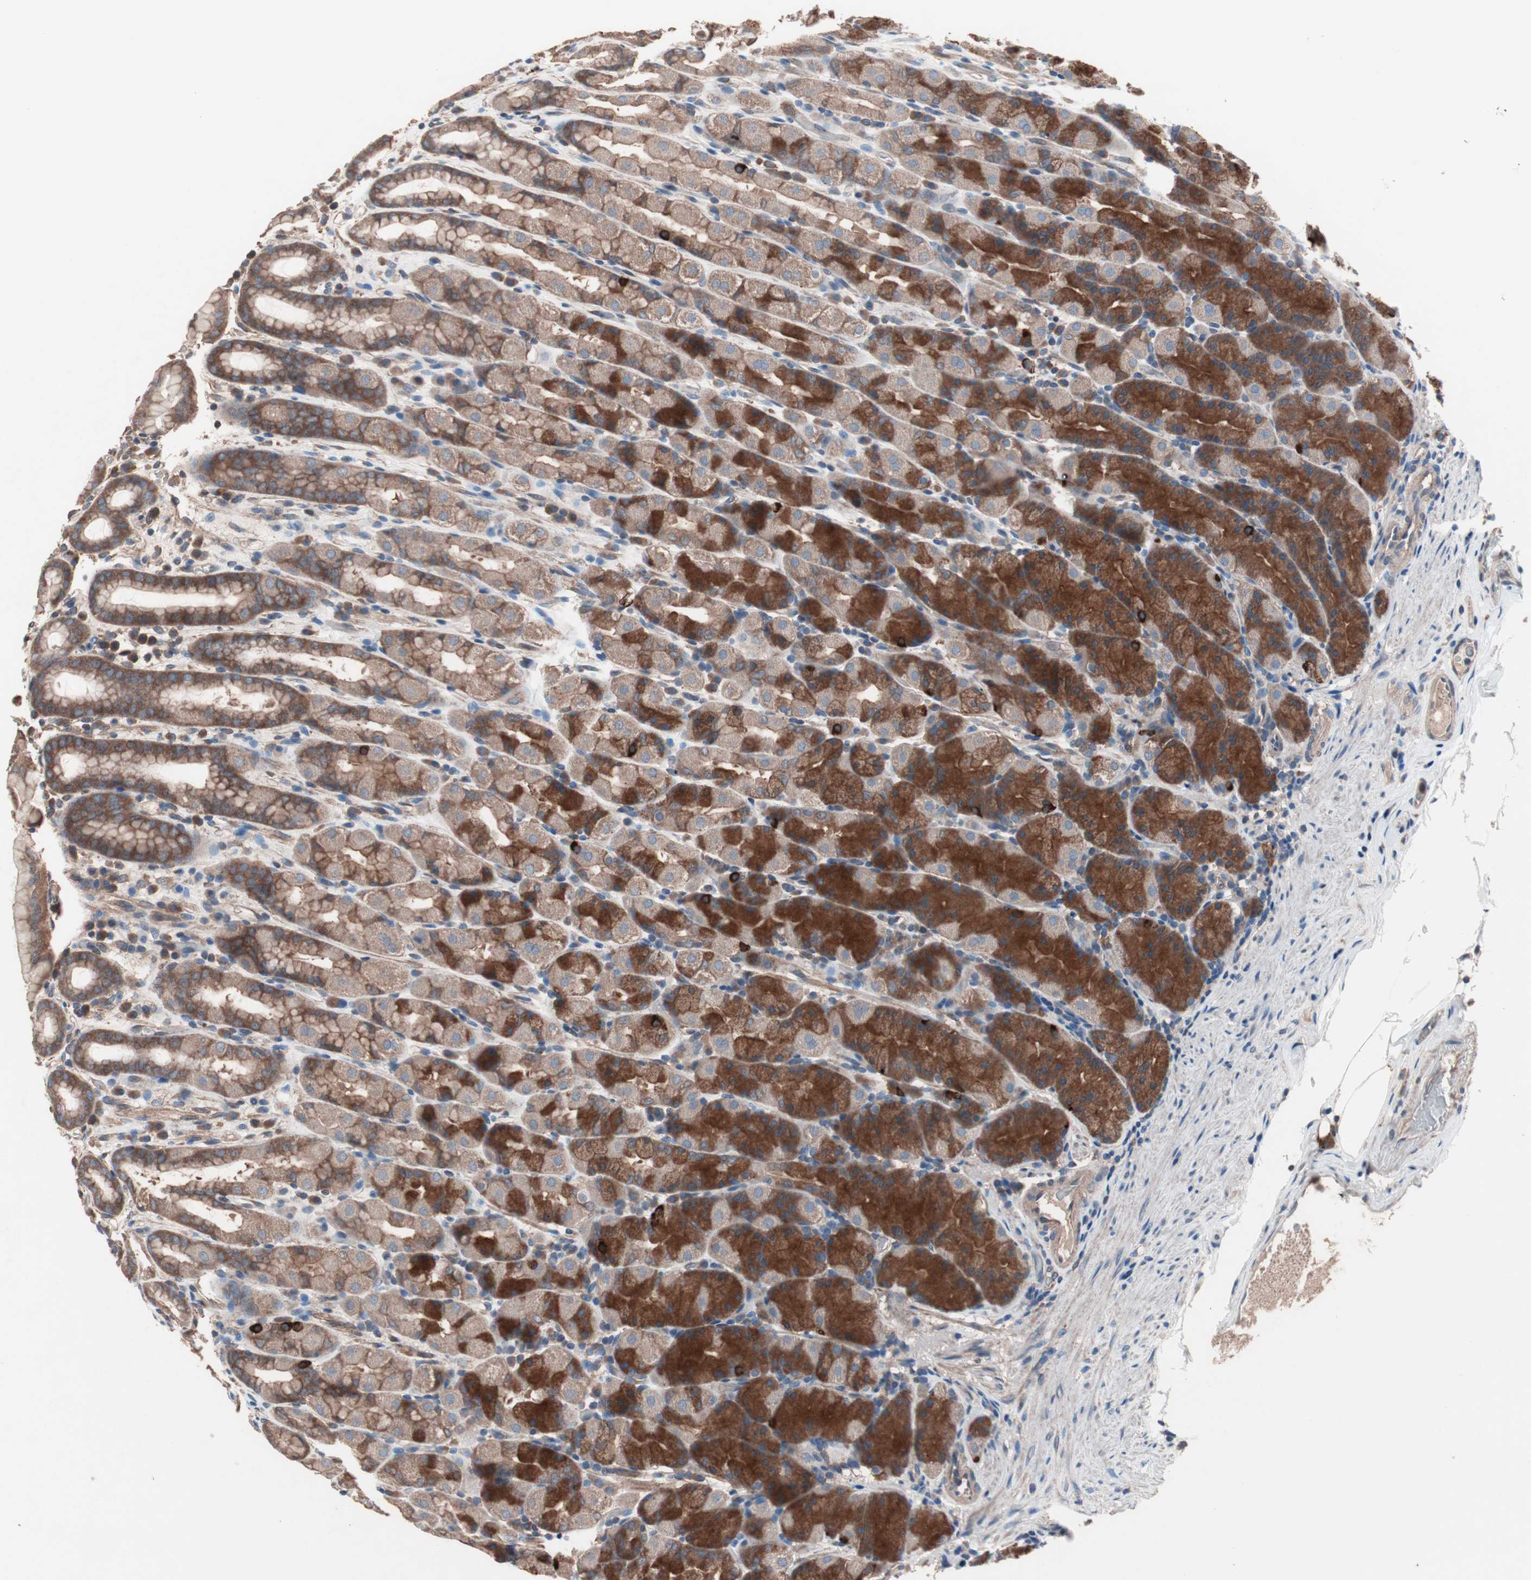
{"staining": {"intensity": "moderate", "quantity": ">75%", "location": "cytoplasmic/membranous"}, "tissue": "stomach", "cell_type": "Glandular cells", "image_type": "normal", "snomed": [{"axis": "morphology", "description": "Normal tissue, NOS"}, {"axis": "topography", "description": "Stomach, upper"}], "caption": "Protein staining by IHC displays moderate cytoplasmic/membranous expression in about >75% of glandular cells in benign stomach.", "gene": "ATG7", "patient": {"sex": "male", "age": 68}}